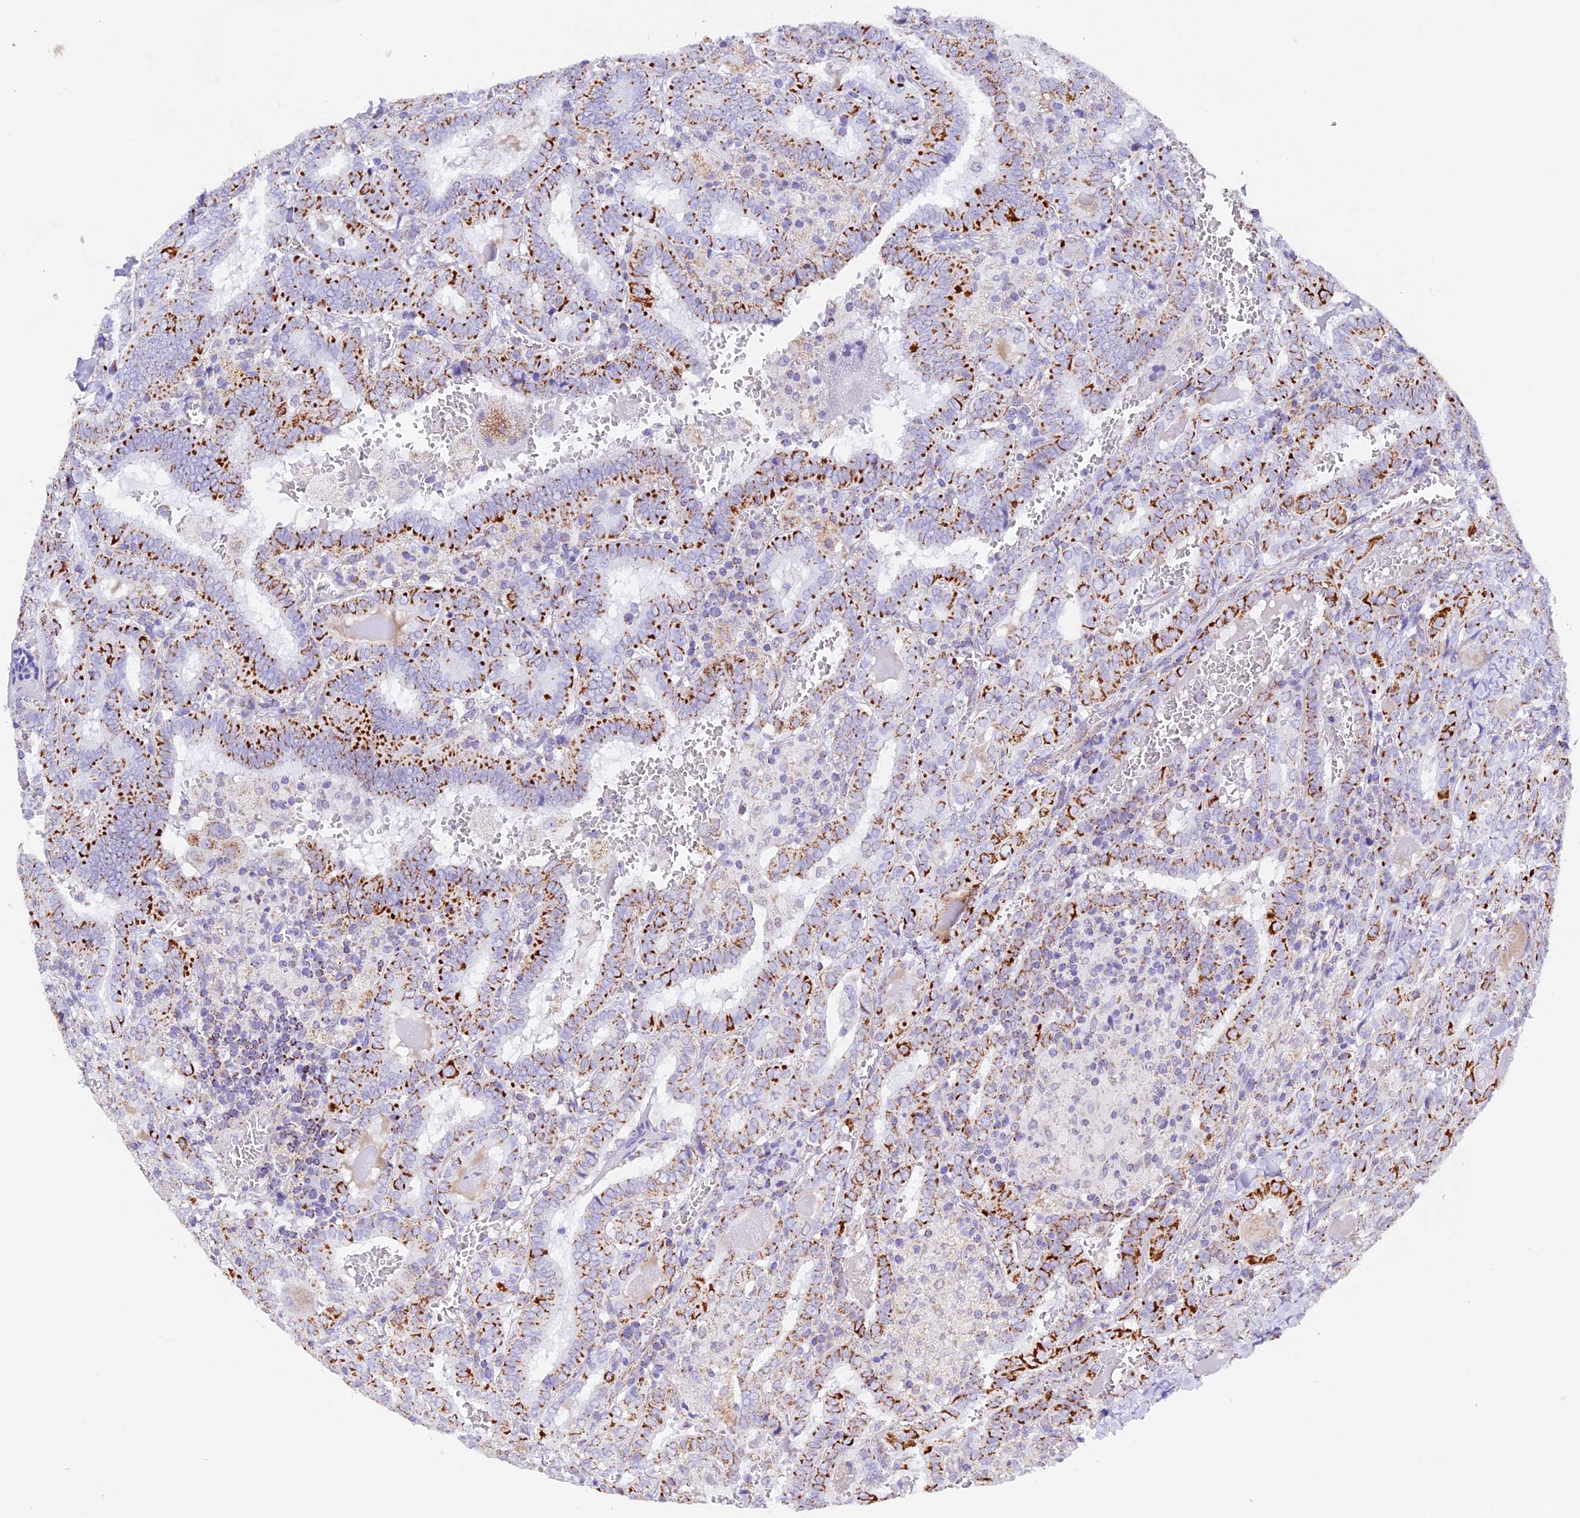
{"staining": {"intensity": "strong", "quantity": "25%-75%", "location": "cytoplasmic/membranous"}, "tissue": "thyroid cancer", "cell_type": "Tumor cells", "image_type": "cancer", "snomed": [{"axis": "morphology", "description": "Papillary adenocarcinoma, NOS"}, {"axis": "topography", "description": "Thyroid gland"}], "caption": "A photomicrograph of human papillary adenocarcinoma (thyroid) stained for a protein exhibits strong cytoplasmic/membranous brown staining in tumor cells.", "gene": "TFAM", "patient": {"sex": "female", "age": 72}}